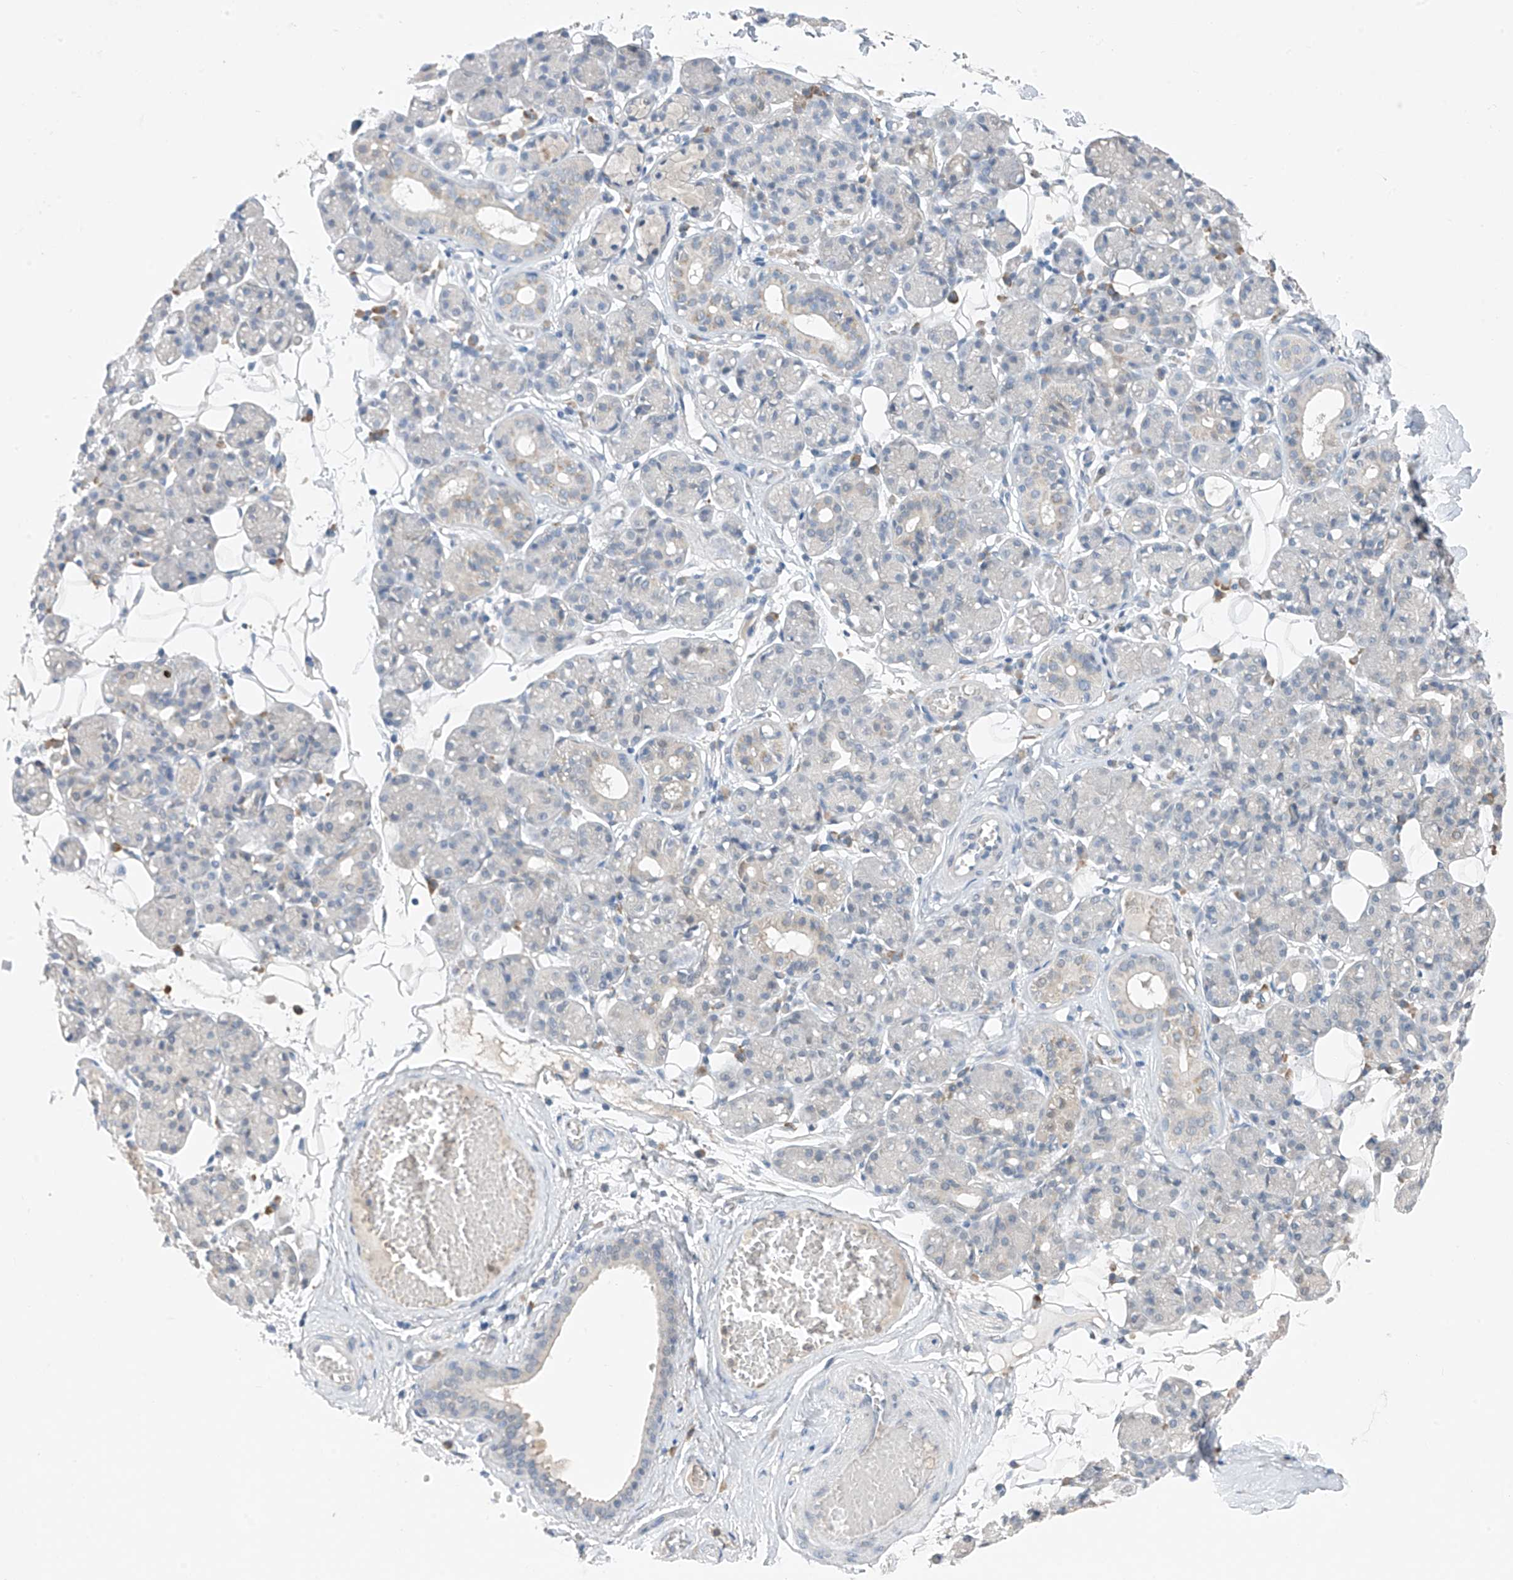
{"staining": {"intensity": "negative", "quantity": "none", "location": "none"}, "tissue": "salivary gland", "cell_type": "Glandular cells", "image_type": "normal", "snomed": [{"axis": "morphology", "description": "Normal tissue, NOS"}, {"axis": "topography", "description": "Salivary gland"}], "caption": "Glandular cells show no significant expression in benign salivary gland. (Stains: DAB (3,3'-diaminobenzidine) immunohistochemistry (IHC) with hematoxylin counter stain, Microscopy: brightfield microscopy at high magnification).", "gene": "CYP4V2", "patient": {"sex": "male", "age": 63}}